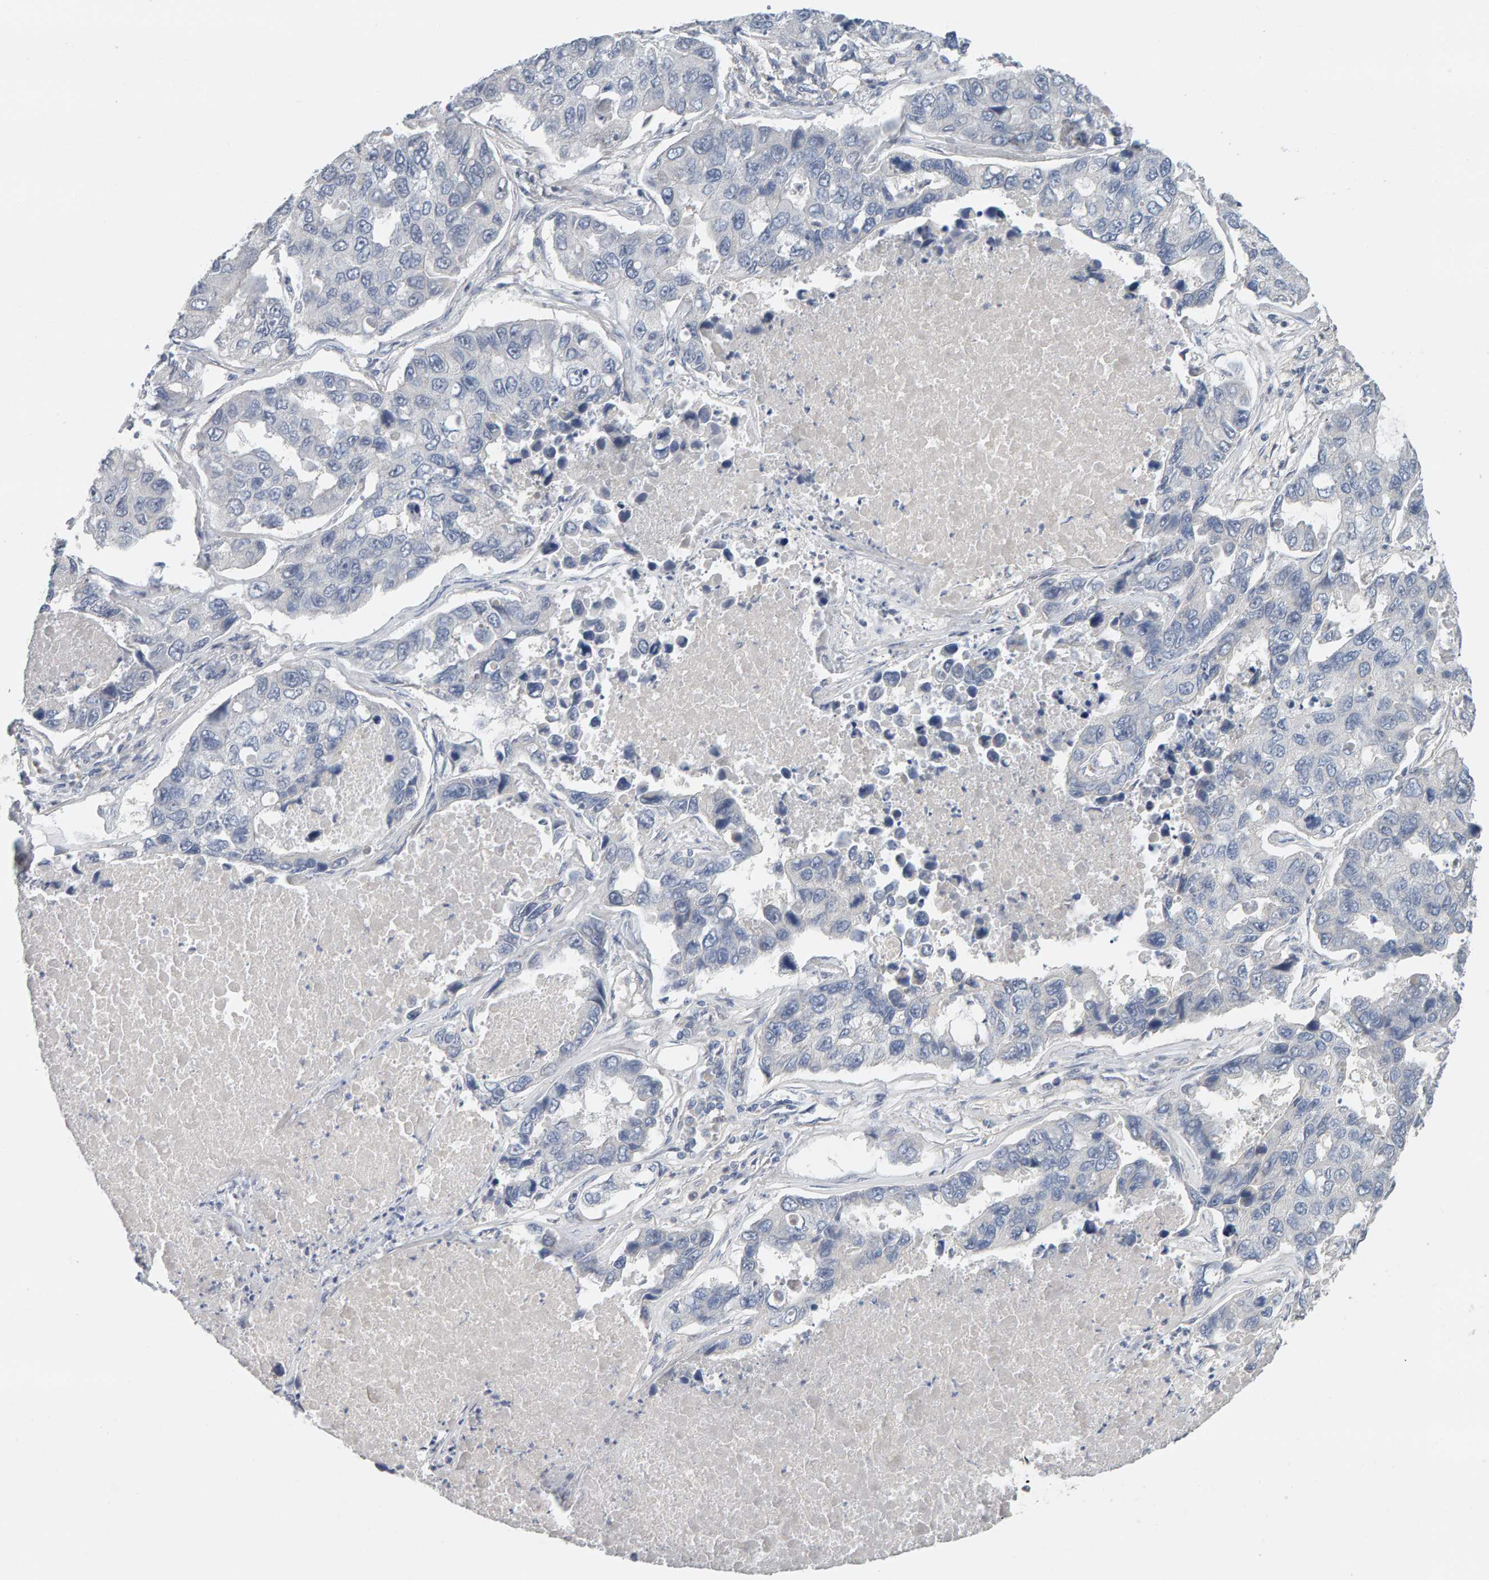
{"staining": {"intensity": "negative", "quantity": "none", "location": "none"}, "tissue": "lung cancer", "cell_type": "Tumor cells", "image_type": "cancer", "snomed": [{"axis": "morphology", "description": "Adenocarcinoma, NOS"}, {"axis": "topography", "description": "Lung"}], "caption": "Lung adenocarcinoma was stained to show a protein in brown. There is no significant expression in tumor cells.", "gene": "GFUS", "patient": {"sex": "male", "age": 64}}